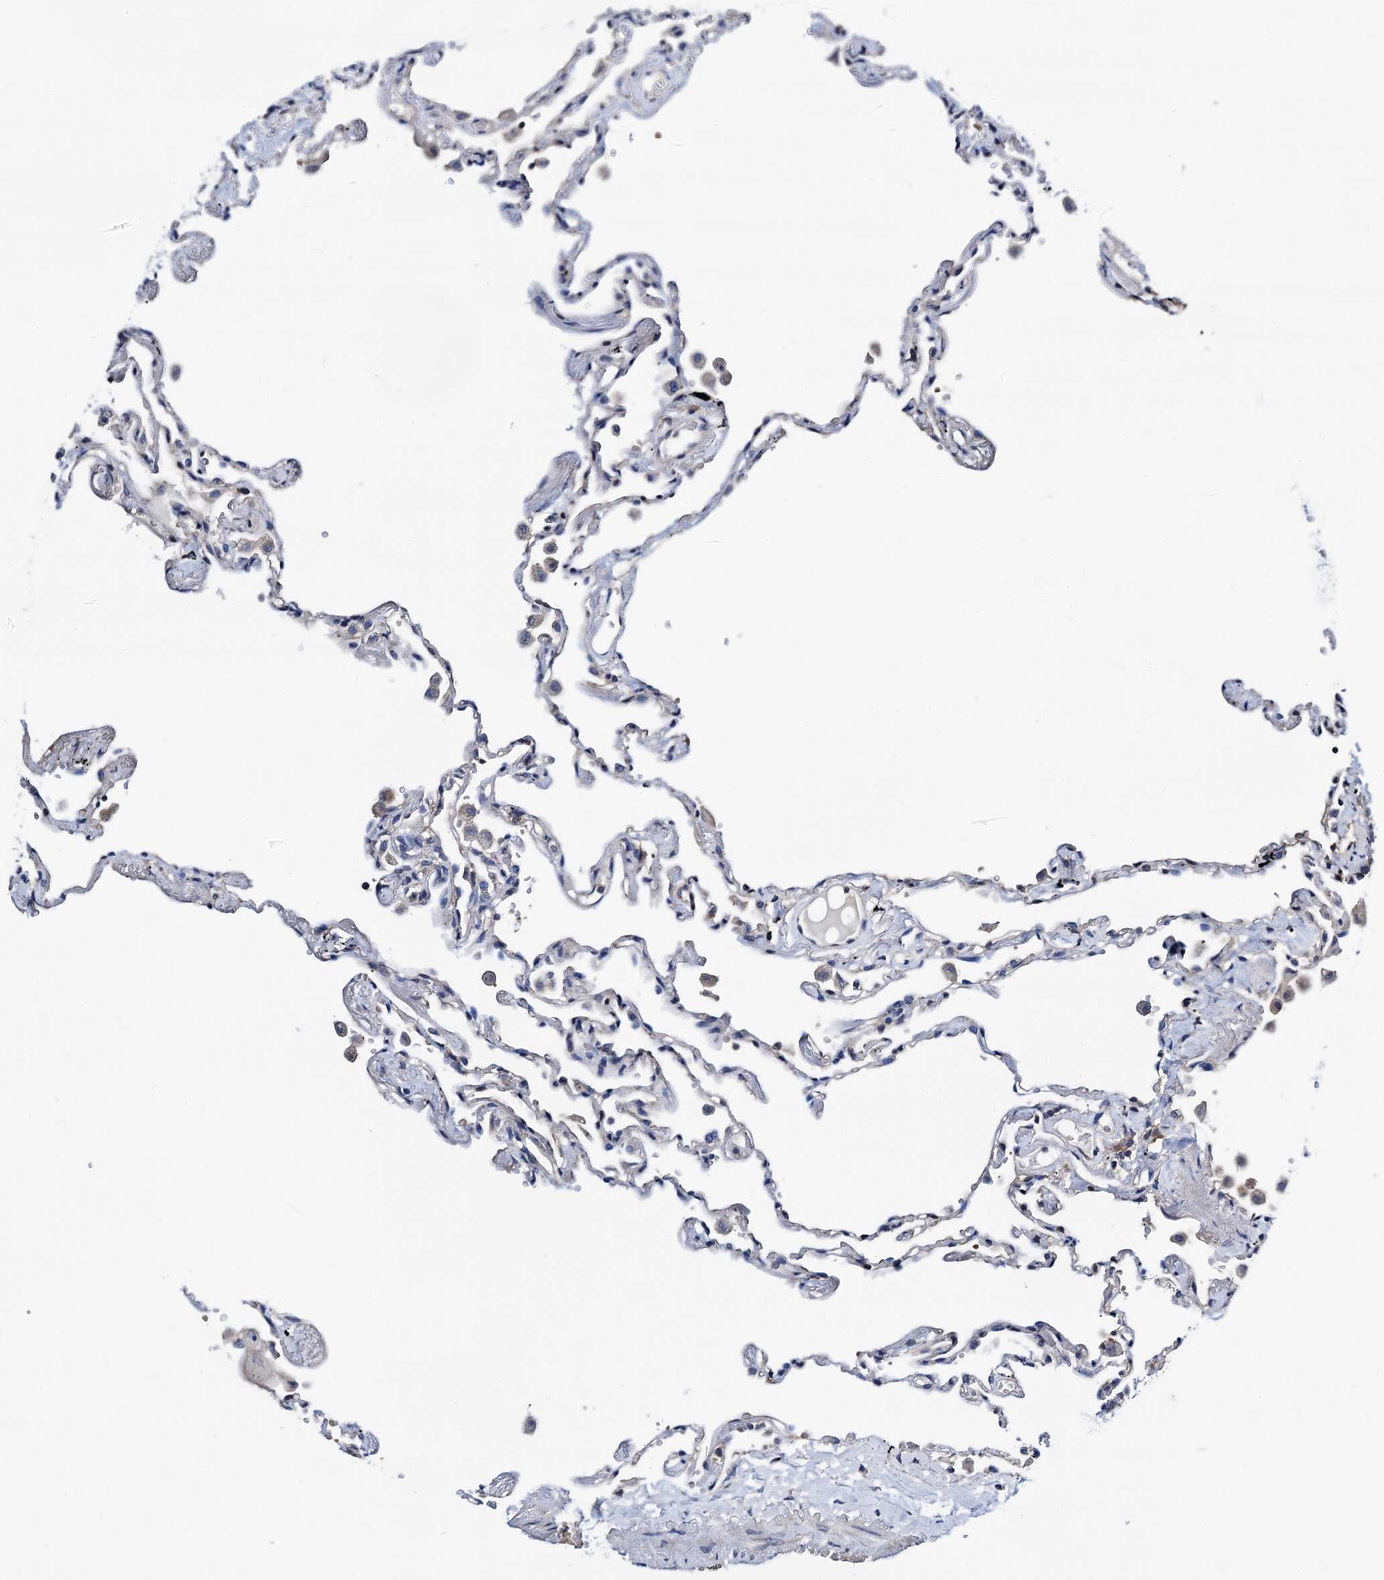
{"staining": {"intensity": "negative", "quantity": "none", "location": "none"}, "tissue": "lung", "cell_type": "Alveolar cells", "image_type": "normal", "snomed": [{"axis": "morphology", "description": "Normal tissue, NOS"}, {"axis": "topography", "description": "Lung"}], "caption": "Immunohistochemistry (IHC) image of normal lung: lung stained with DAB demonstrates no significant protein staining in alveolar cells.", "gene": "GCOM1", "patient": {"sex": "female", "age": 67}}